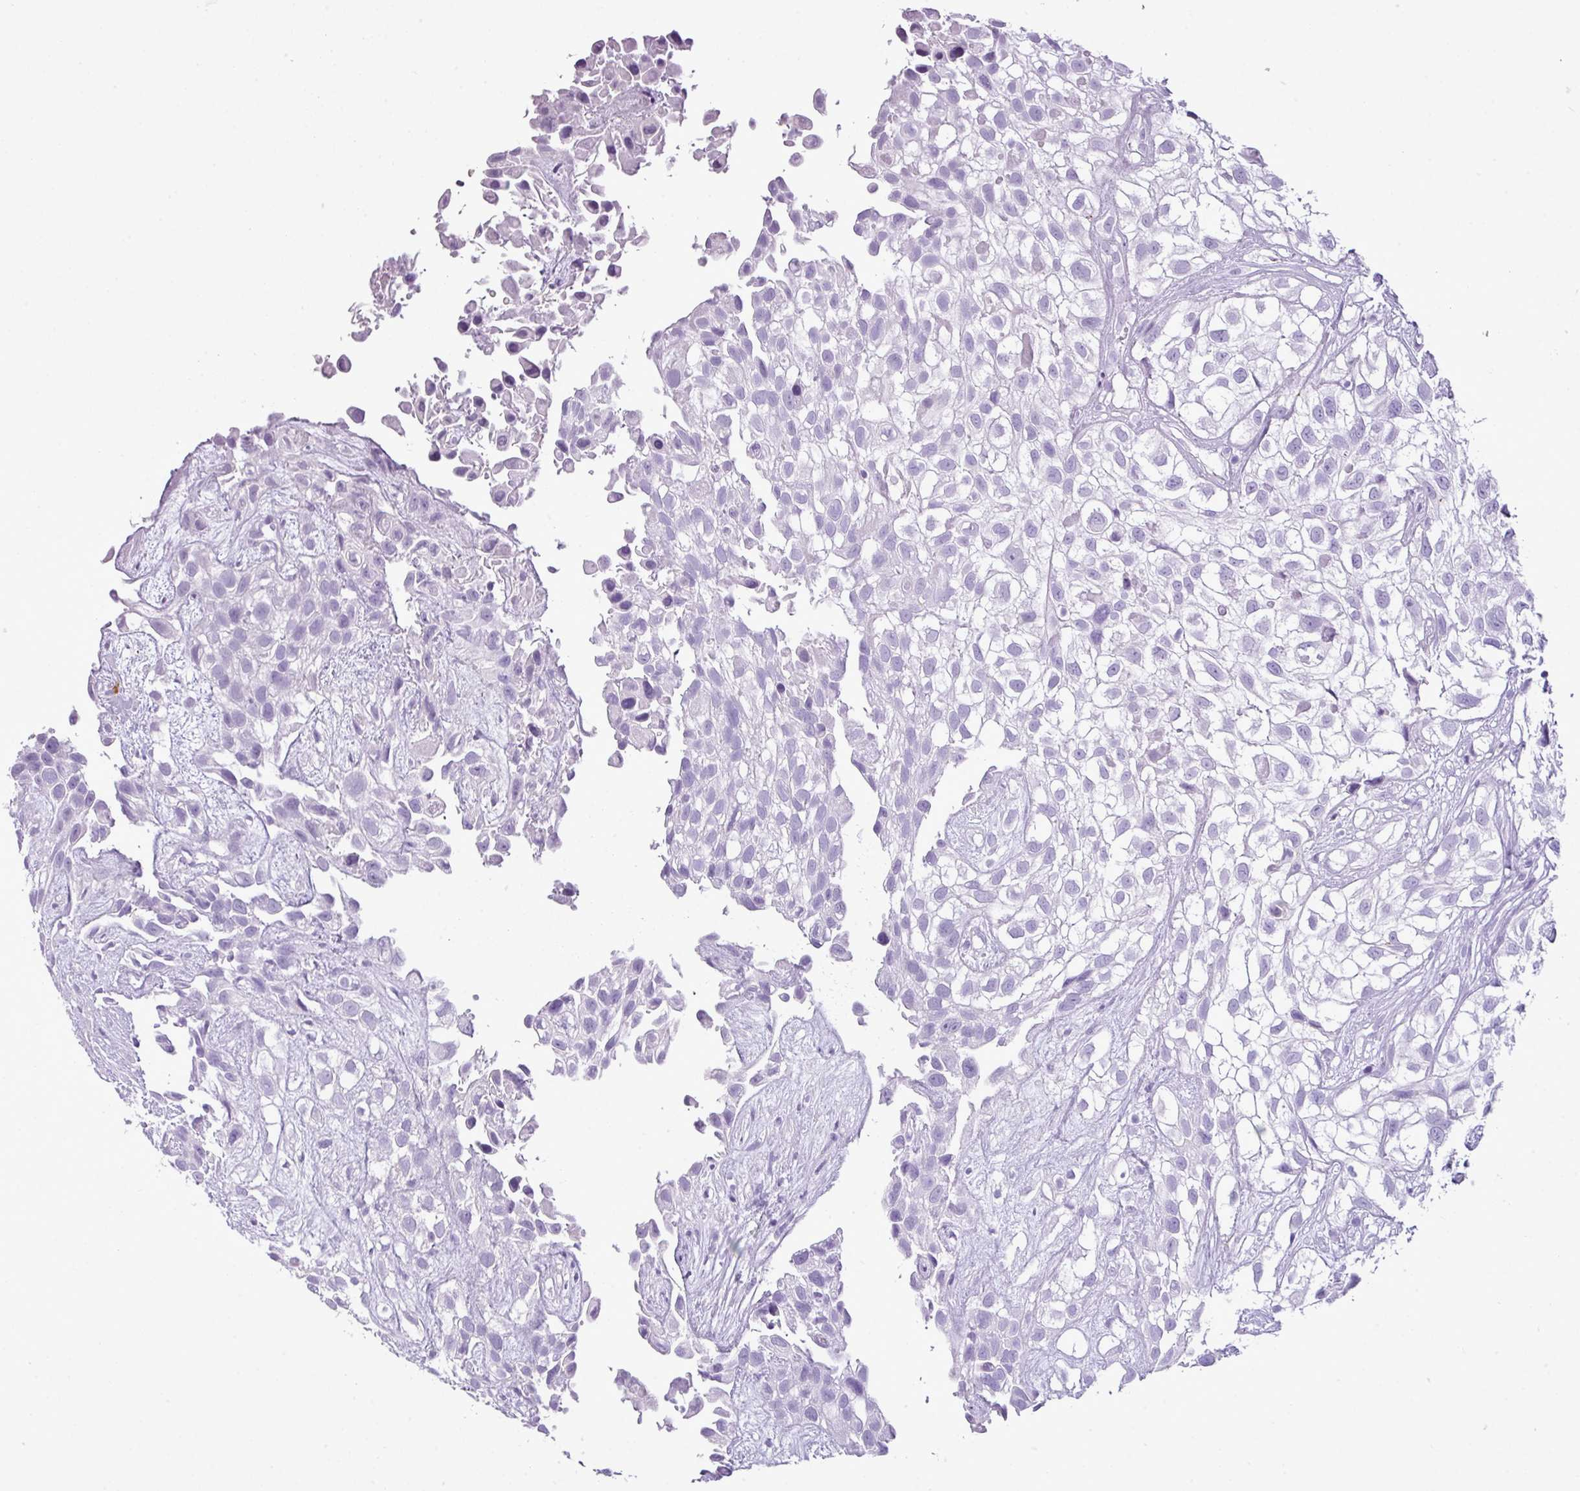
{"staining": {"intensity": "negative", "quantity": "none", "location": "none"}, "tissue": "urothelial cancer", "cell_type": "Tumor cells", "image_type": "cancer", "snomed": [{"axis": "morphology", "description": "Urothelial carcinoma, High grade"}, {"axis": "topography", "description": "Urinary bladder"}], "caption": "Tumor cells show no significant positivity in urothelial cancer. (DAB (3,3'-diaminobenzidine) immunohistochemistry (IHC) with hematoxylin counter stain).", "gene": "RBMXL2", "patient": {"sex": "male", "age": 56}}